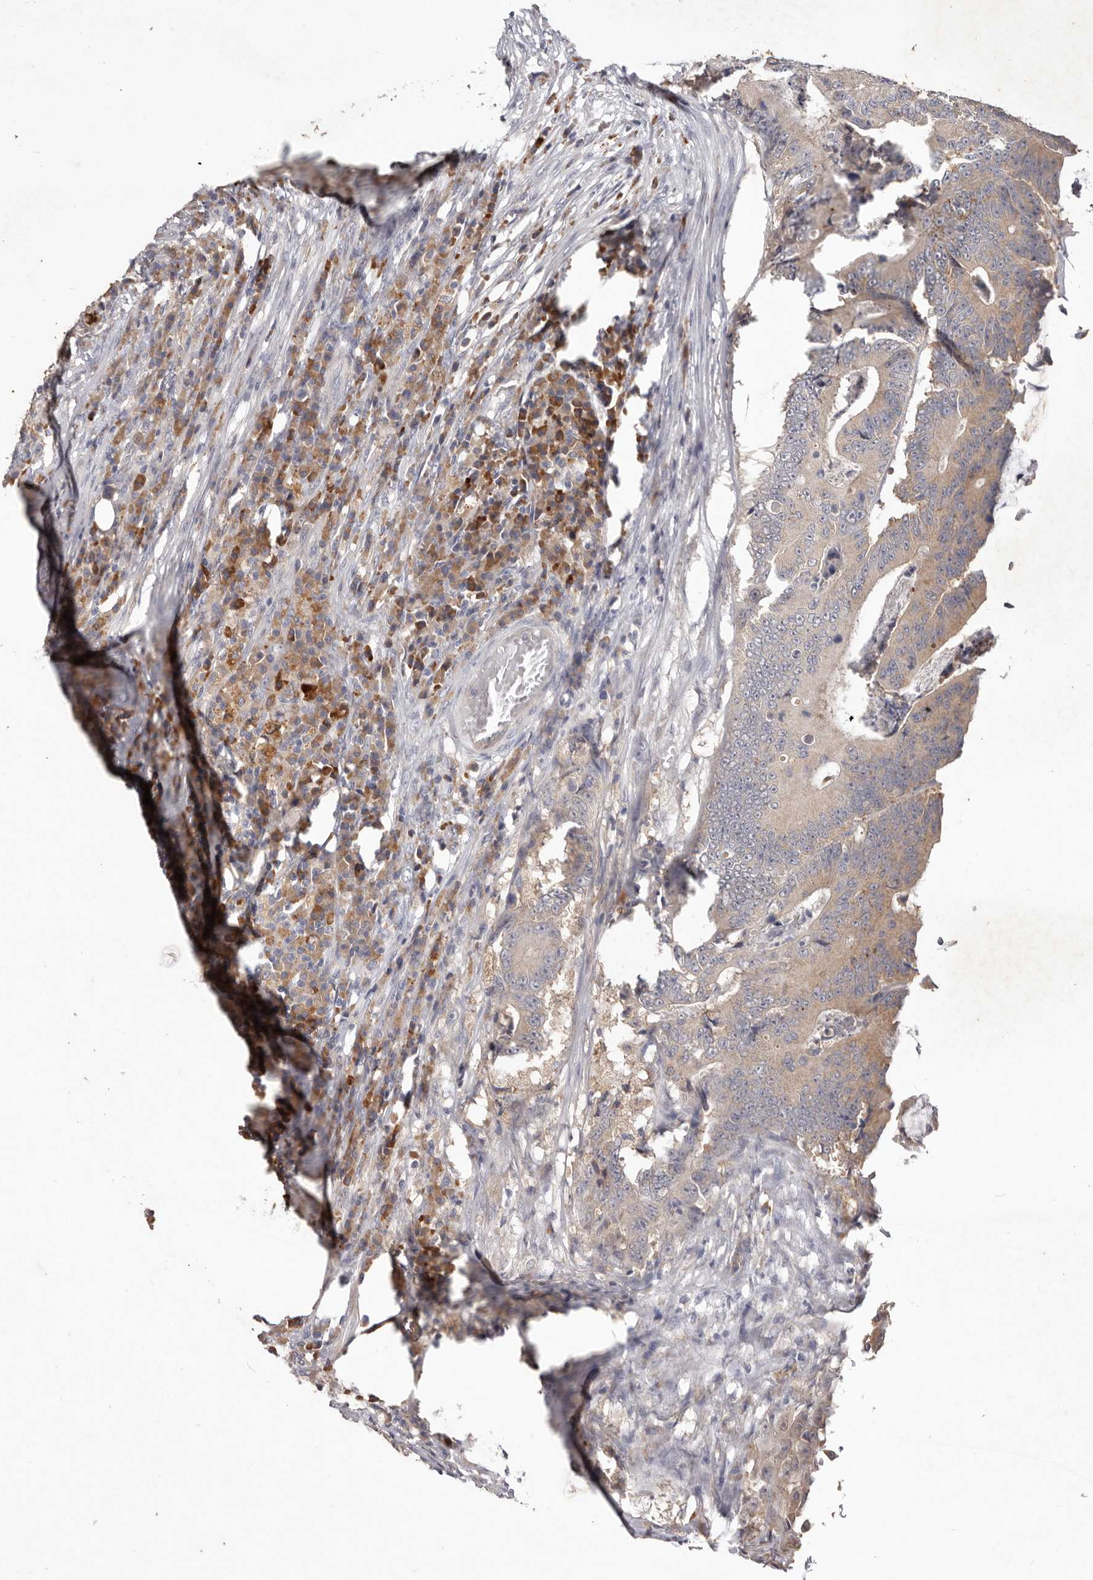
{"staining": {"intensity": "weak", "quantity": "25%-75%", "location": "cytoplasmic/membranous"}, "tissue": "colorectal cancer", "cell_type": "Tumor cells", "image_type": "cancer", "snomed": [{"axis": "morphology", "description": "Adenocarcinoma, NOS"}, {"axis": "topography", "description": "Colon"}], "caption": "A photomicrograph showing weak cytoplasmic/membranous positivity in approximately 25%-75% of tumor cells in adenocarcinoma (colorectal), as visualized by brown immunohistochemical staining.", "gene": "WDR77", "patient": {"sex": "male", "age": 83}}